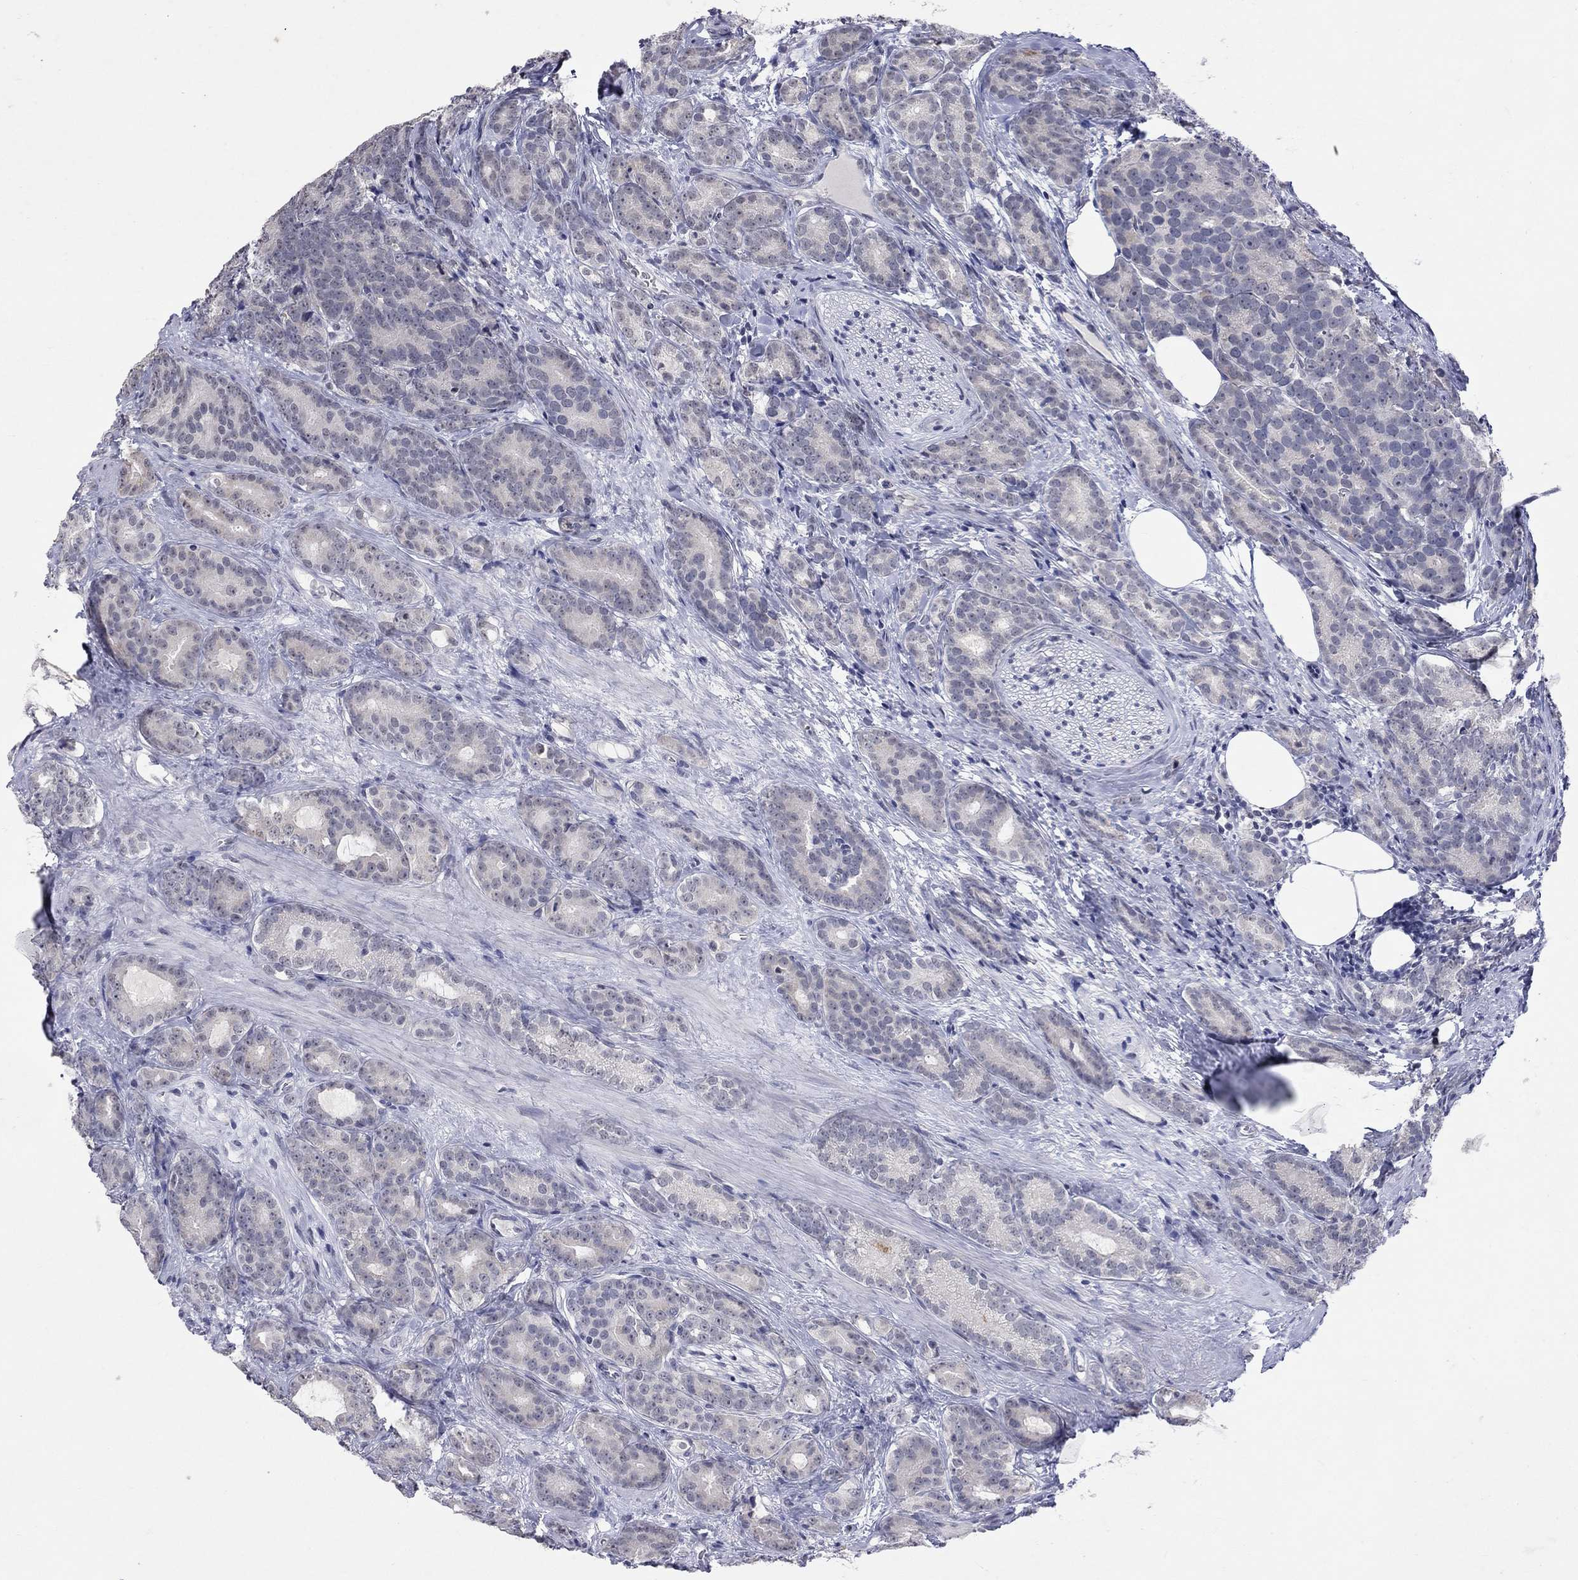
{"staining": {"intensity": "negative", "quantity": "none", "location": "none"}, "tissue": "prostate cancer", "cell_type": "Tumor cells", "image_type": "cancer", "snomed": [{"axis": "morphology", "description": "Adenocarcinoma, NOS"}, {"axis": "topography", "description": "Prostate"}], "caption": "The immunohistochemistry photomicrograph has no significant staining in tumor cells of prostate adenocarcinoma tissue. Nuclei are stained in blue.", "gene": "TMEM143", "patient": {"sex": "male", "age": 71}}